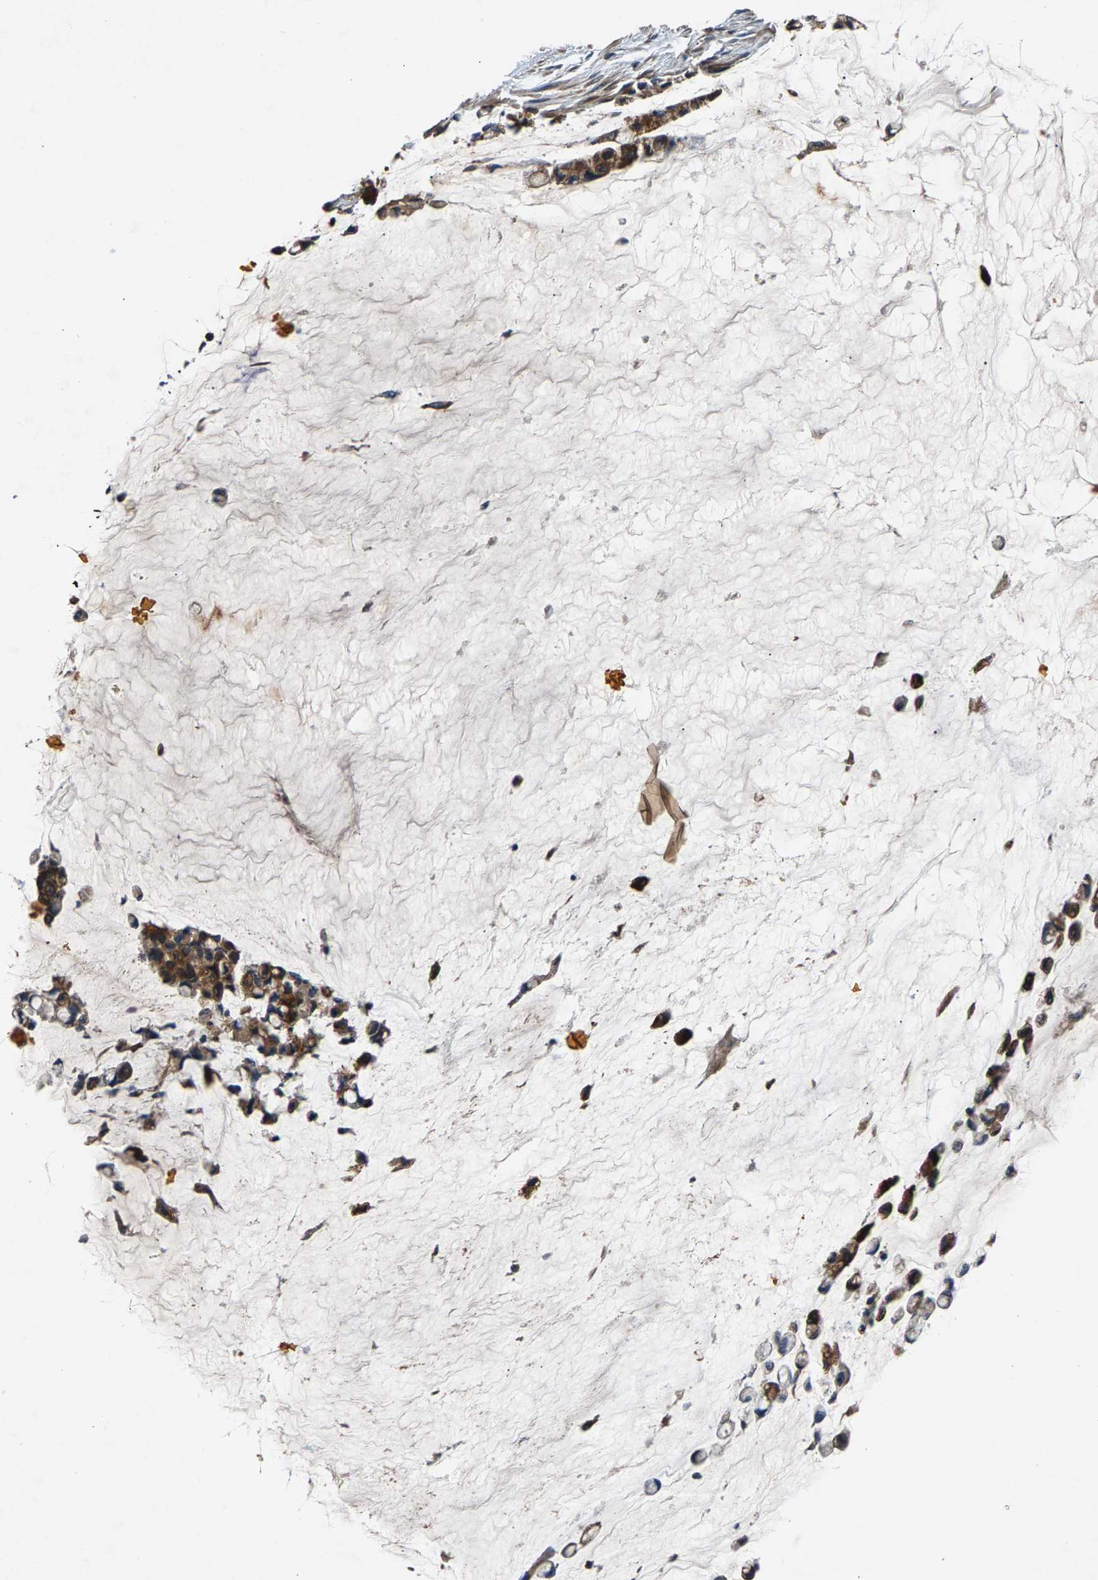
{"staining": {"intensity": "moderate", "quantity": ">75%", "location": "cytoplasmic/membranous"}, "tissue": "pancreatic cancer", "cell_type": "Tumor cells", "image_type": "cancer", "snomed": [{"axis": "morphology", "description": "Adenocarcinoma, NOS"}, {"axis": "topography", "description": "Pancreas"}], "caption": "About >75% of tumor cells in pancreatic adenocarcinoma display moderate cytoplasmic/membranous protein expression as visualized by brown immunohistochemical staining.", "gene": "LPCAT1", "patient": {"sex": "male", "age": 41}}